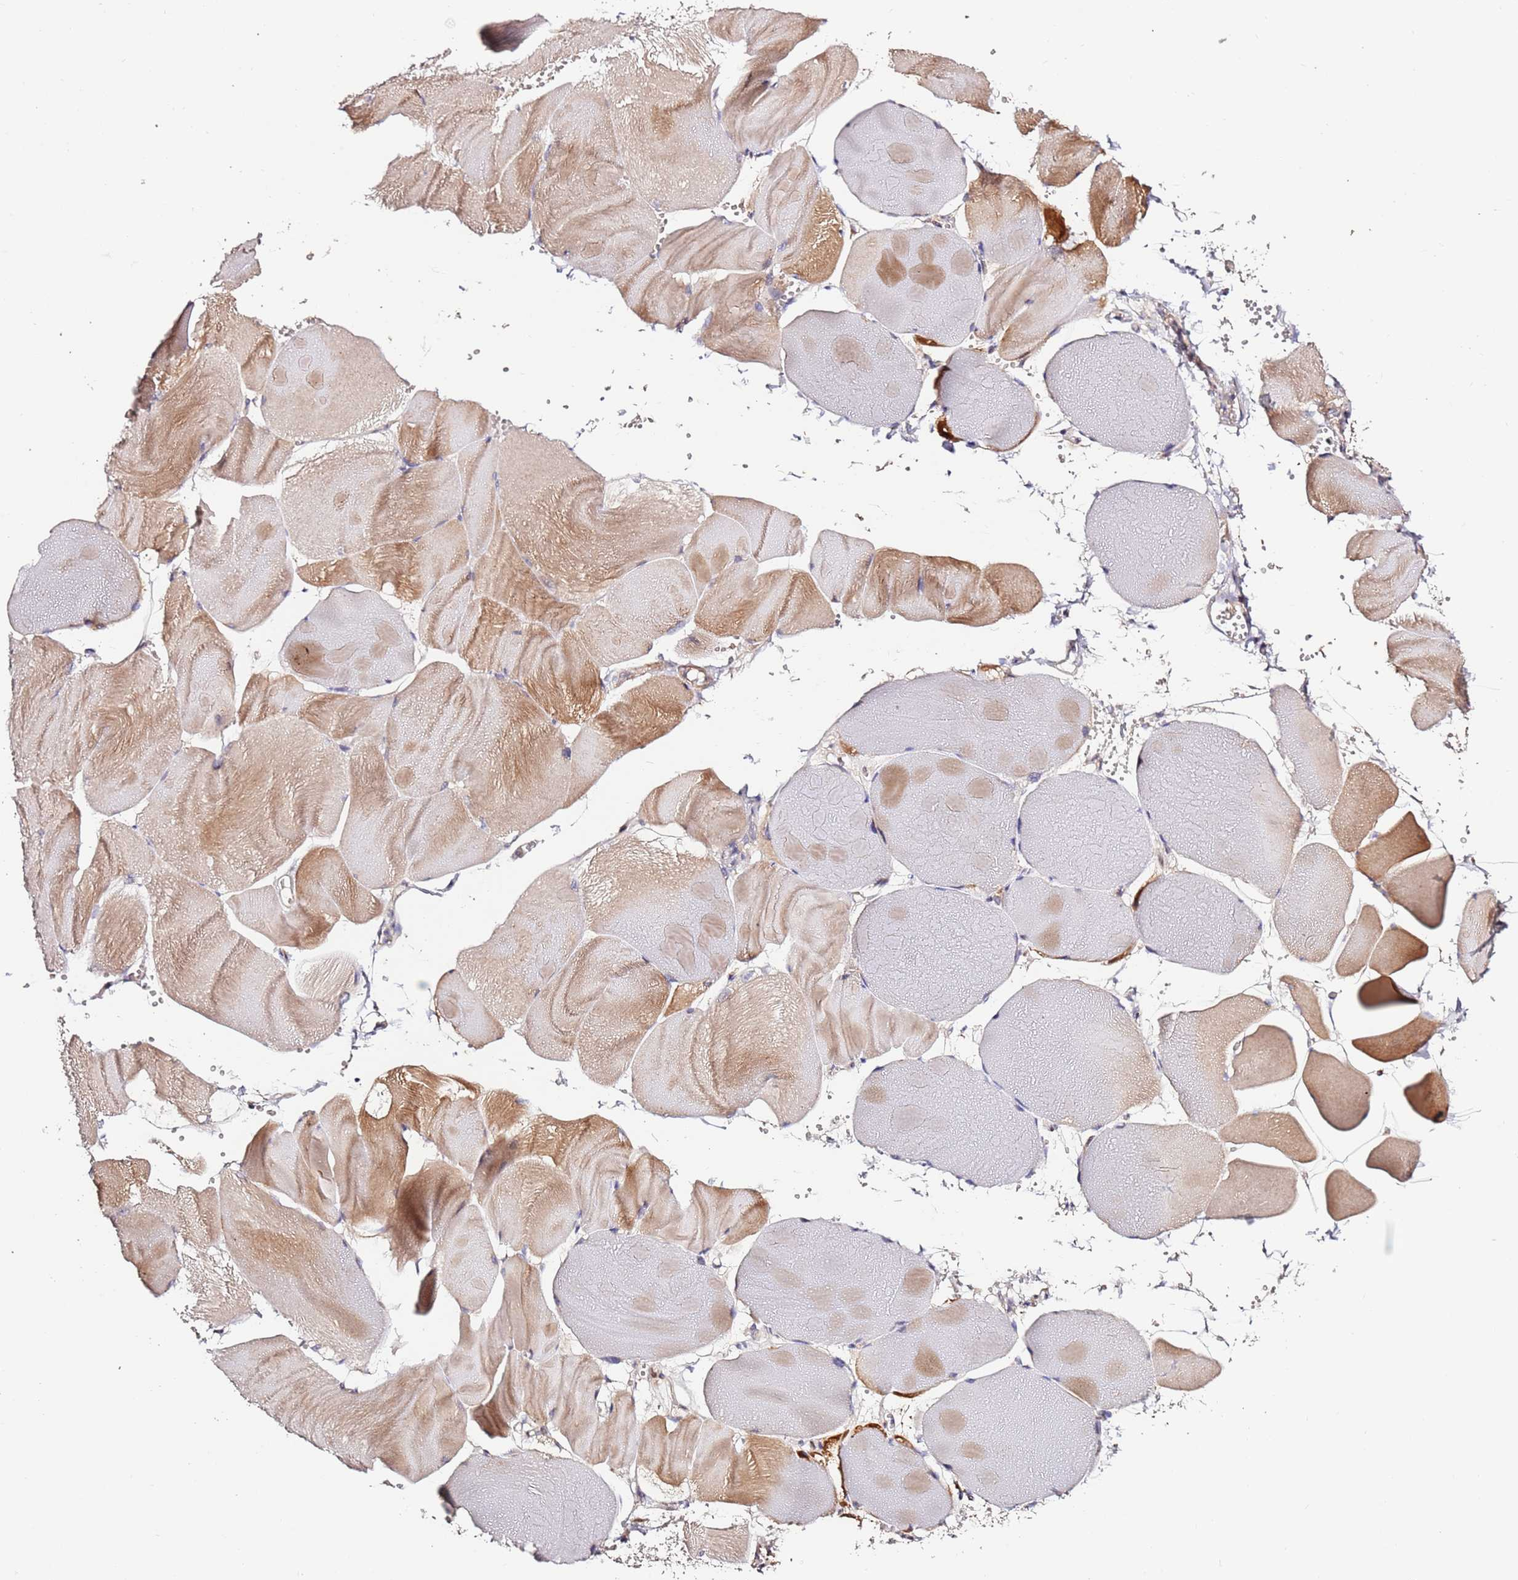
{"staining": {"intensity": "moderate", "quantity": "<25%", "location": "cytoplasmic/membranous"}, "tissue": "skeletal muscle", "cell_type": "Myocytes", "image_type": "normal", "snomed": [{"axis": "morphology", "description": "Normal tissue, NOS"}, {"axis": "morphology", "description": "Basal cell carcinoma"}, {"axis": "topography", "description": "Skeletal muscle"}], "caption": "Immunohistochemical staining of unremarkable skeletal muscle shows <25% levels of moderate cytoplasmic/membranous protein expression in about <25% of myocytes.", "gene": "HSD17B7", "patient": {"sex": "female", "age": 64}}